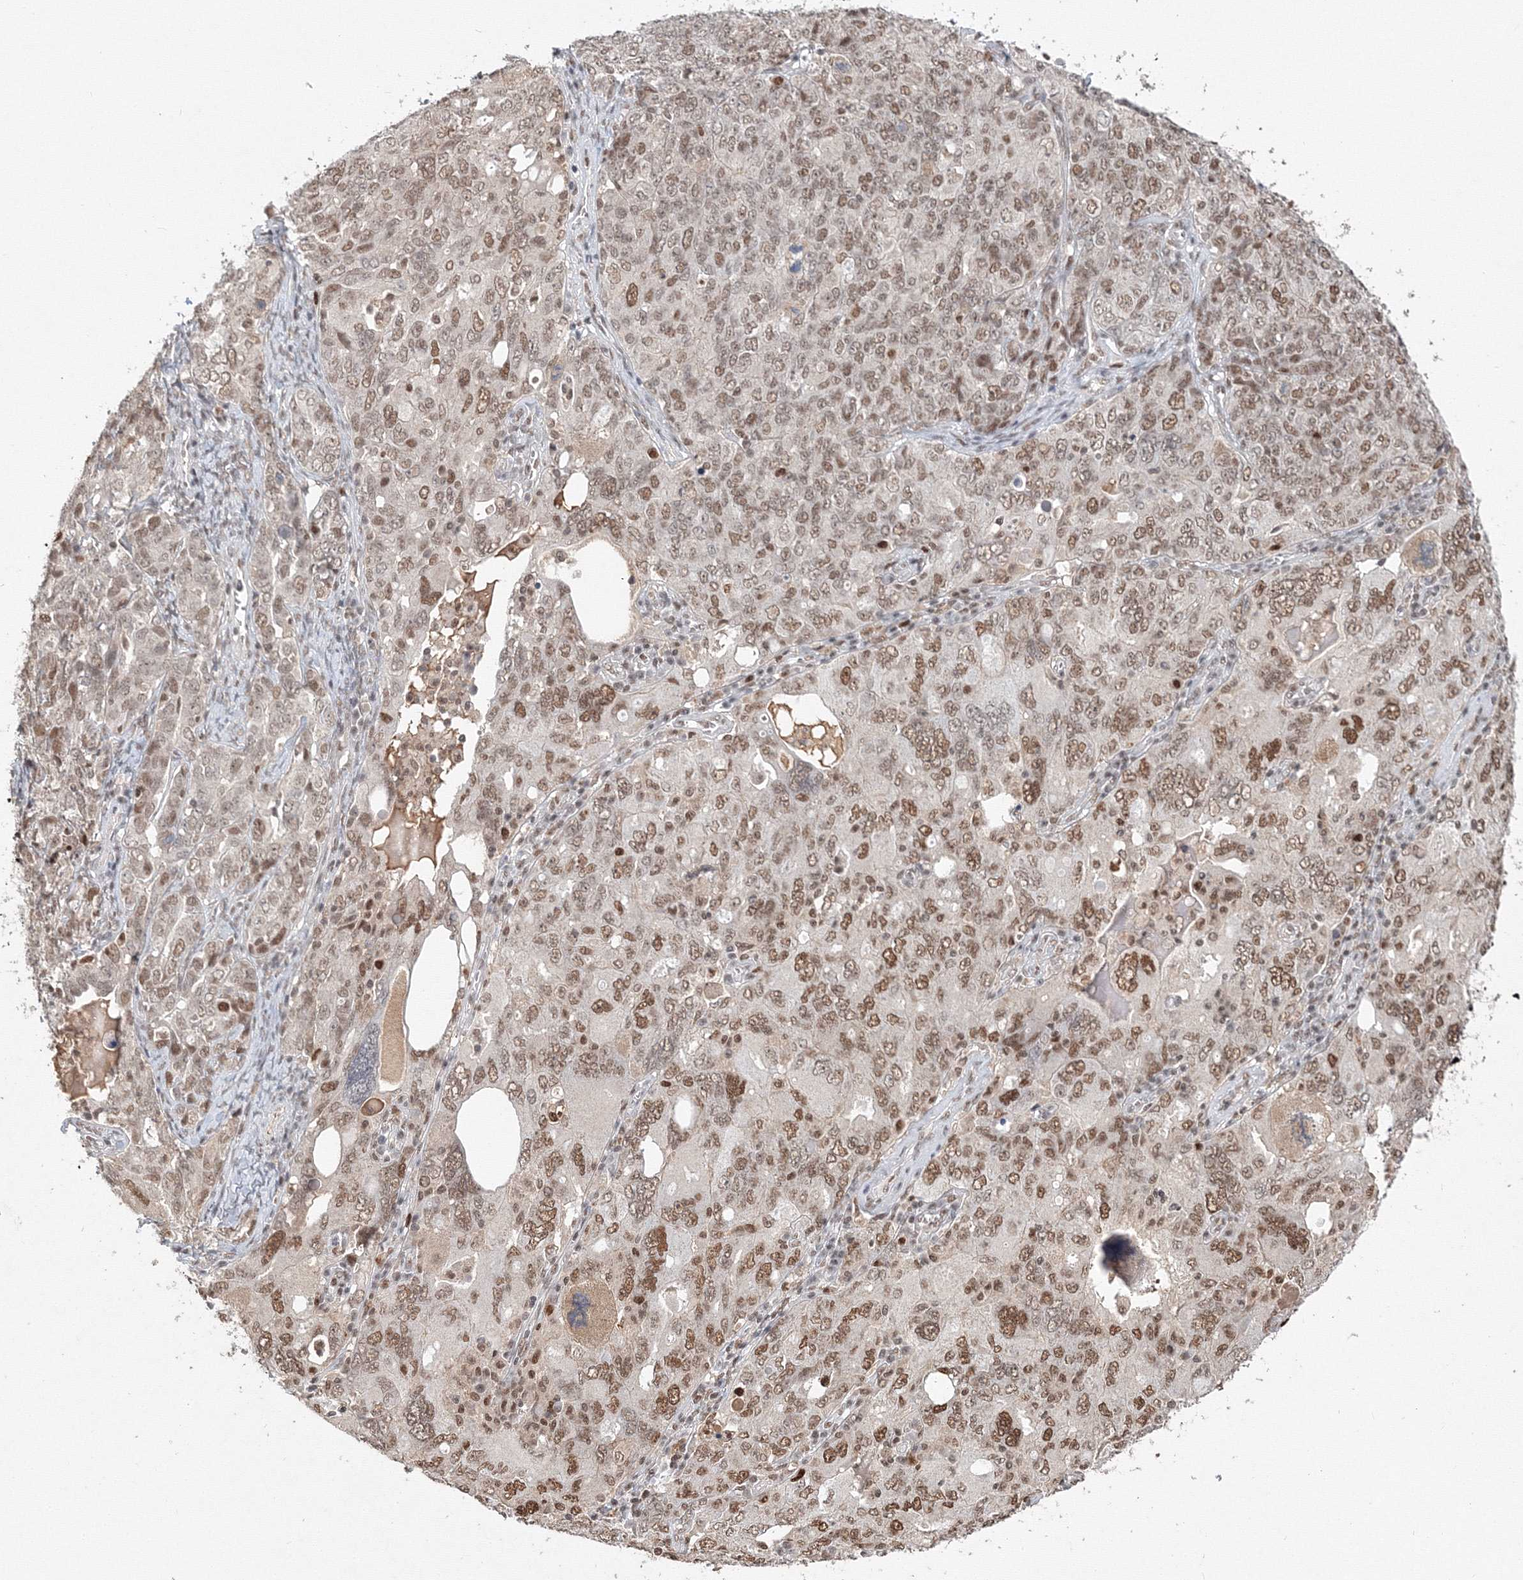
{"staining": {"intensity": "moderate", "quantity": ">75%", "location": "nuclear"}, "tissue": "ovarian cancer", "cell_type": "Tumor cells", "image_type": "cancer", "snomed": [{"axis": "morphology", "description": "Carcinoma, endometroid"}, {"axis": "topography", "description": "Ovary"}], "caption": "This is a micrograph of immunohistochemistry staining of ovarian endometroid carcinoma, which shows moderate expression in the nuclear of tumor cells.", "gene": "IWS1", "patient": {"sex": "female", "age": 62}}